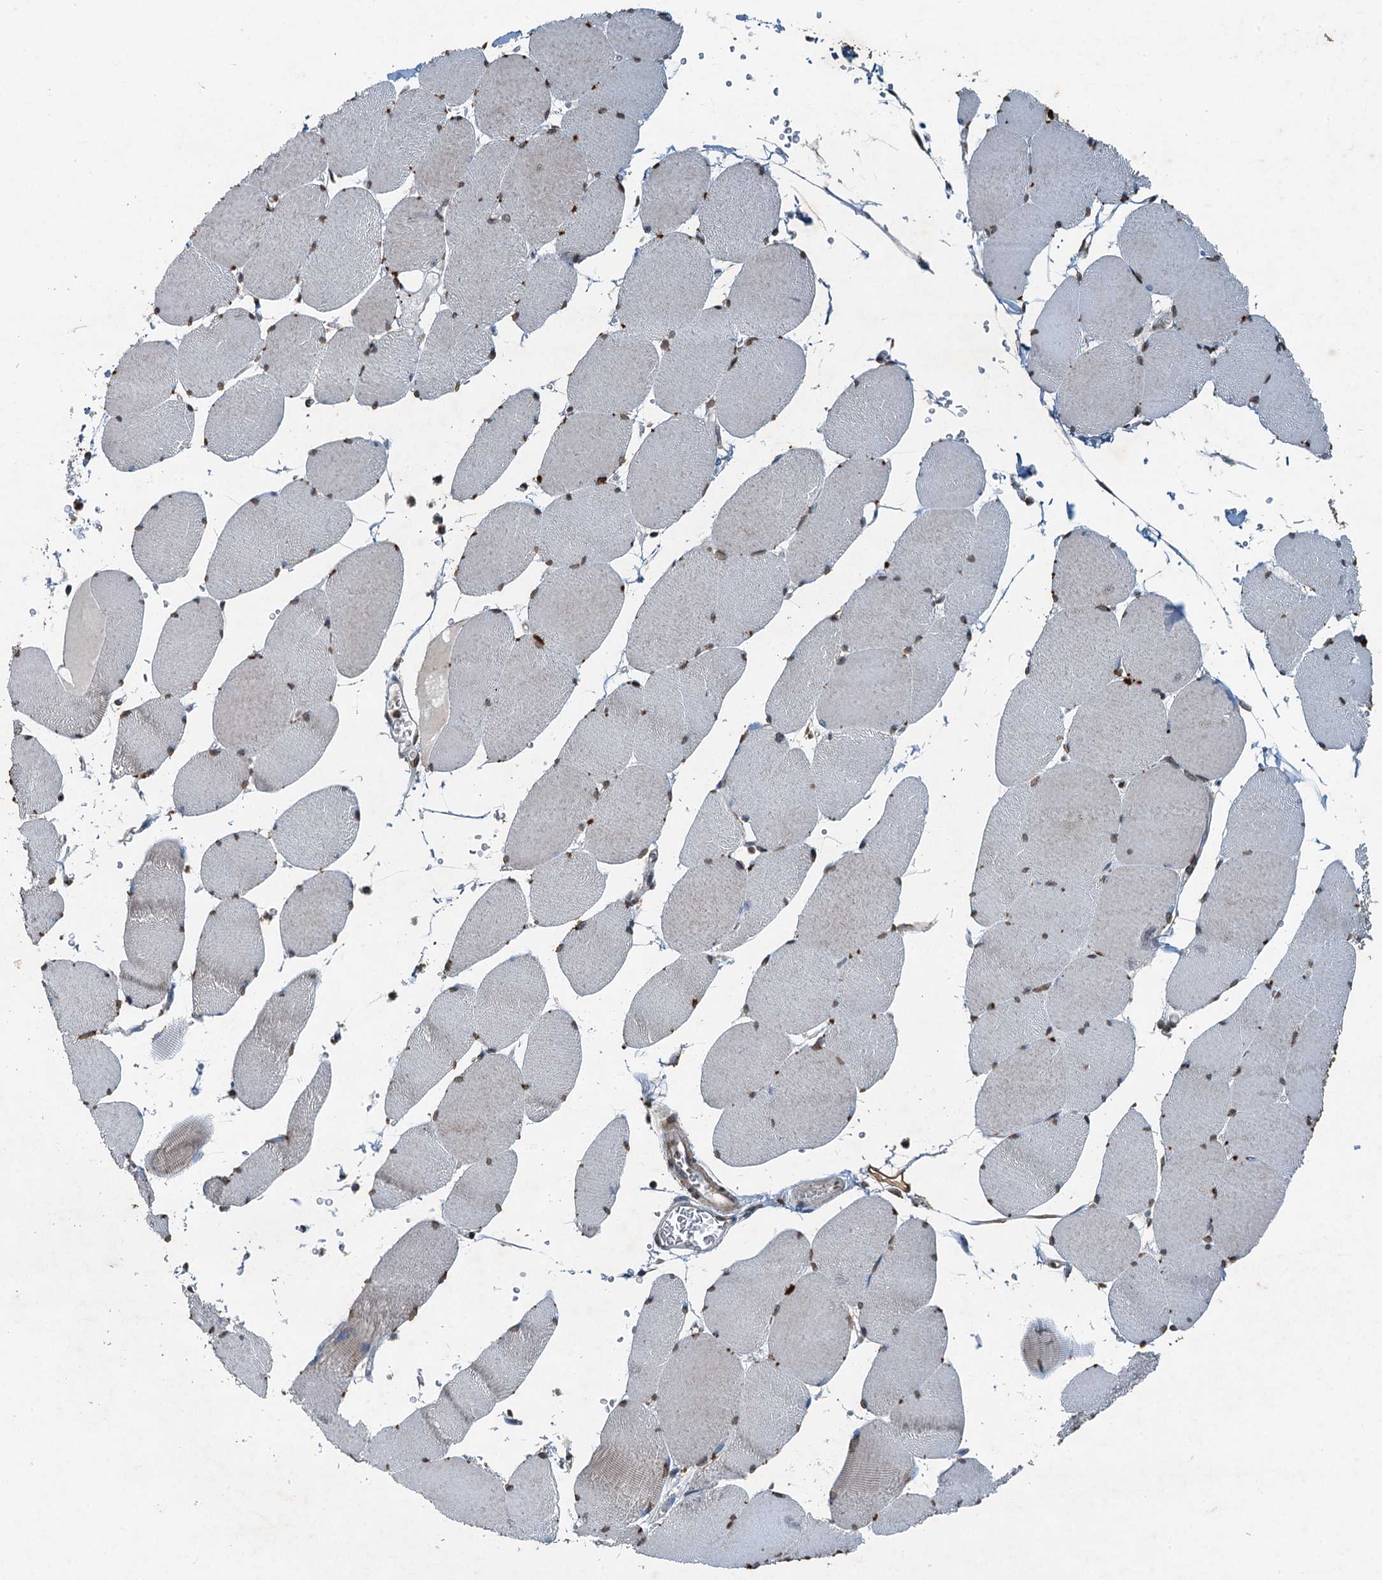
{"staining": {"intensity": "weak", "quantity": "25%-75%", "location": "nuclear"}, "tissue": "skeletal muscle", "cell_type": "Myocytes", "image_type": "normal", "snomed": [{"axis": "morphology", "description": "Normal tissue, NOS"}, {"axis": "topography", "description": "Skeletal muscle"}, {"axis": "topography", "description": "Head-Neck"}], "caption": "Weak nuclear staining is identified in about 25%-75% of myocytes in benign skeletal muscle. The protein is shown in brown color, while the nuclei are stained blue.", "gene": "TCTN1", "patient": {"sex": "male", "age": 66}}